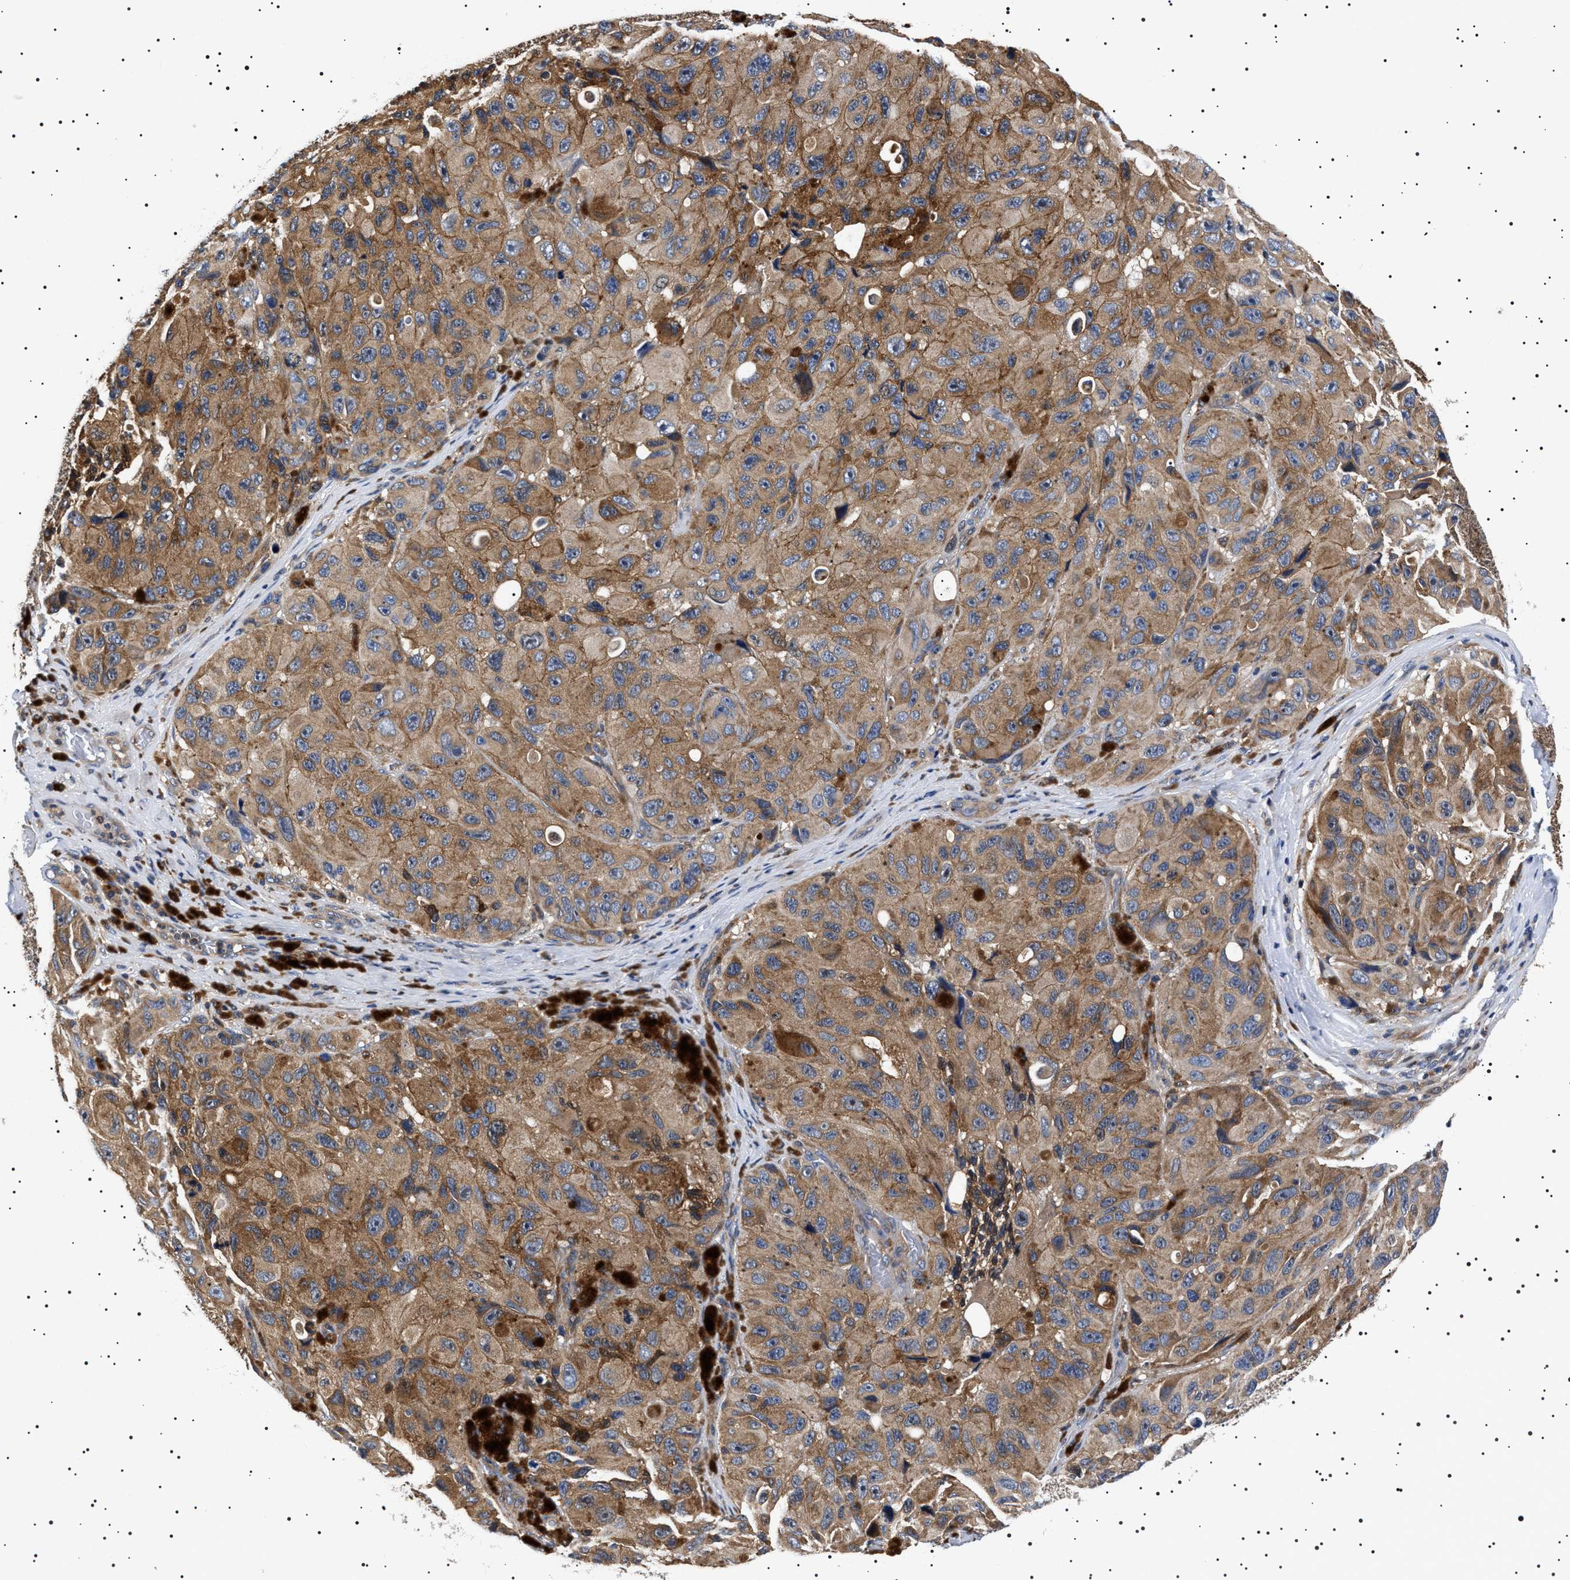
{"staining": {"intensity": "moderate", "quantity": ">75%", "location": "cytoplasmic/membranous"}, "tissue": "melanoma", "cell_type": "Tumor cells", "image_type": "cancer", "snomed": [{"axis": "morphology", "description": "Malignant melanoma, NOS"}, {"axis": "topography", "description": "Skin"}], "caption": "Moderate cytoplasmic/membranous protein positivity is identified in about >75% of tumor cells in malignant melanoma. (DAB = brown stain, brightfield microscopy at high magnification).", "gene": "SLC4A7", "patient": {"sex": "female", "age": 73}}